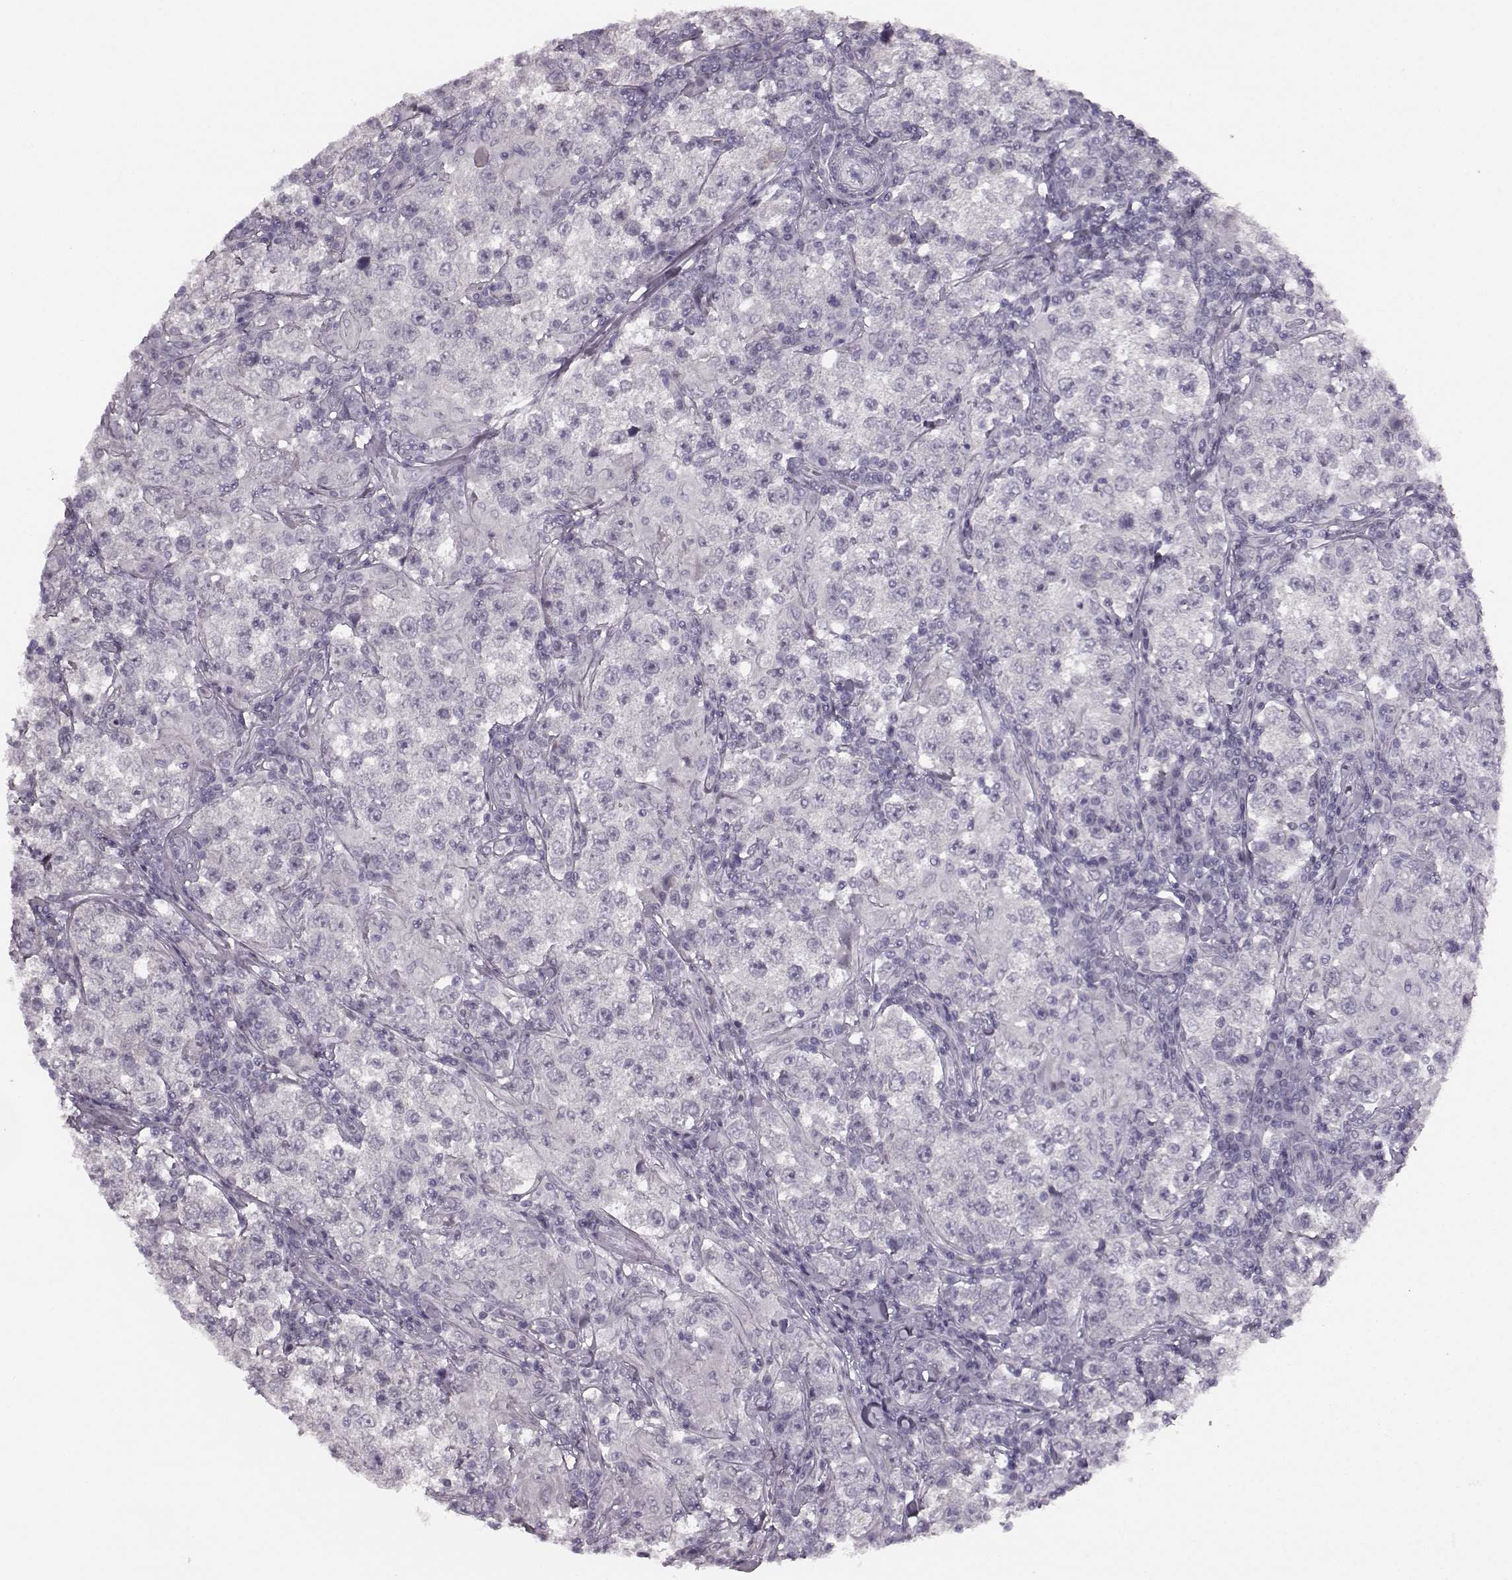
{"staining": {"intensity": "negative", "quantity": "none", "location": "none"}, "tissue": "testis cancer", "cell_type": "Tumor cells", "image_type": "cancer", "snomed": [{"axis": "morphology", "description": "Seminoma, NOS"}, {"axis": "morphology", "description": "Carcinoma, Embryonal, NOS"}, {"axis": "topography", "description": "Testis"}], "caption": "The histopathology image demonstrates no staining of tumor cells in testis cancer.", "gene": "SEMG2", "patient": {"sex": "male", "age": 41}}